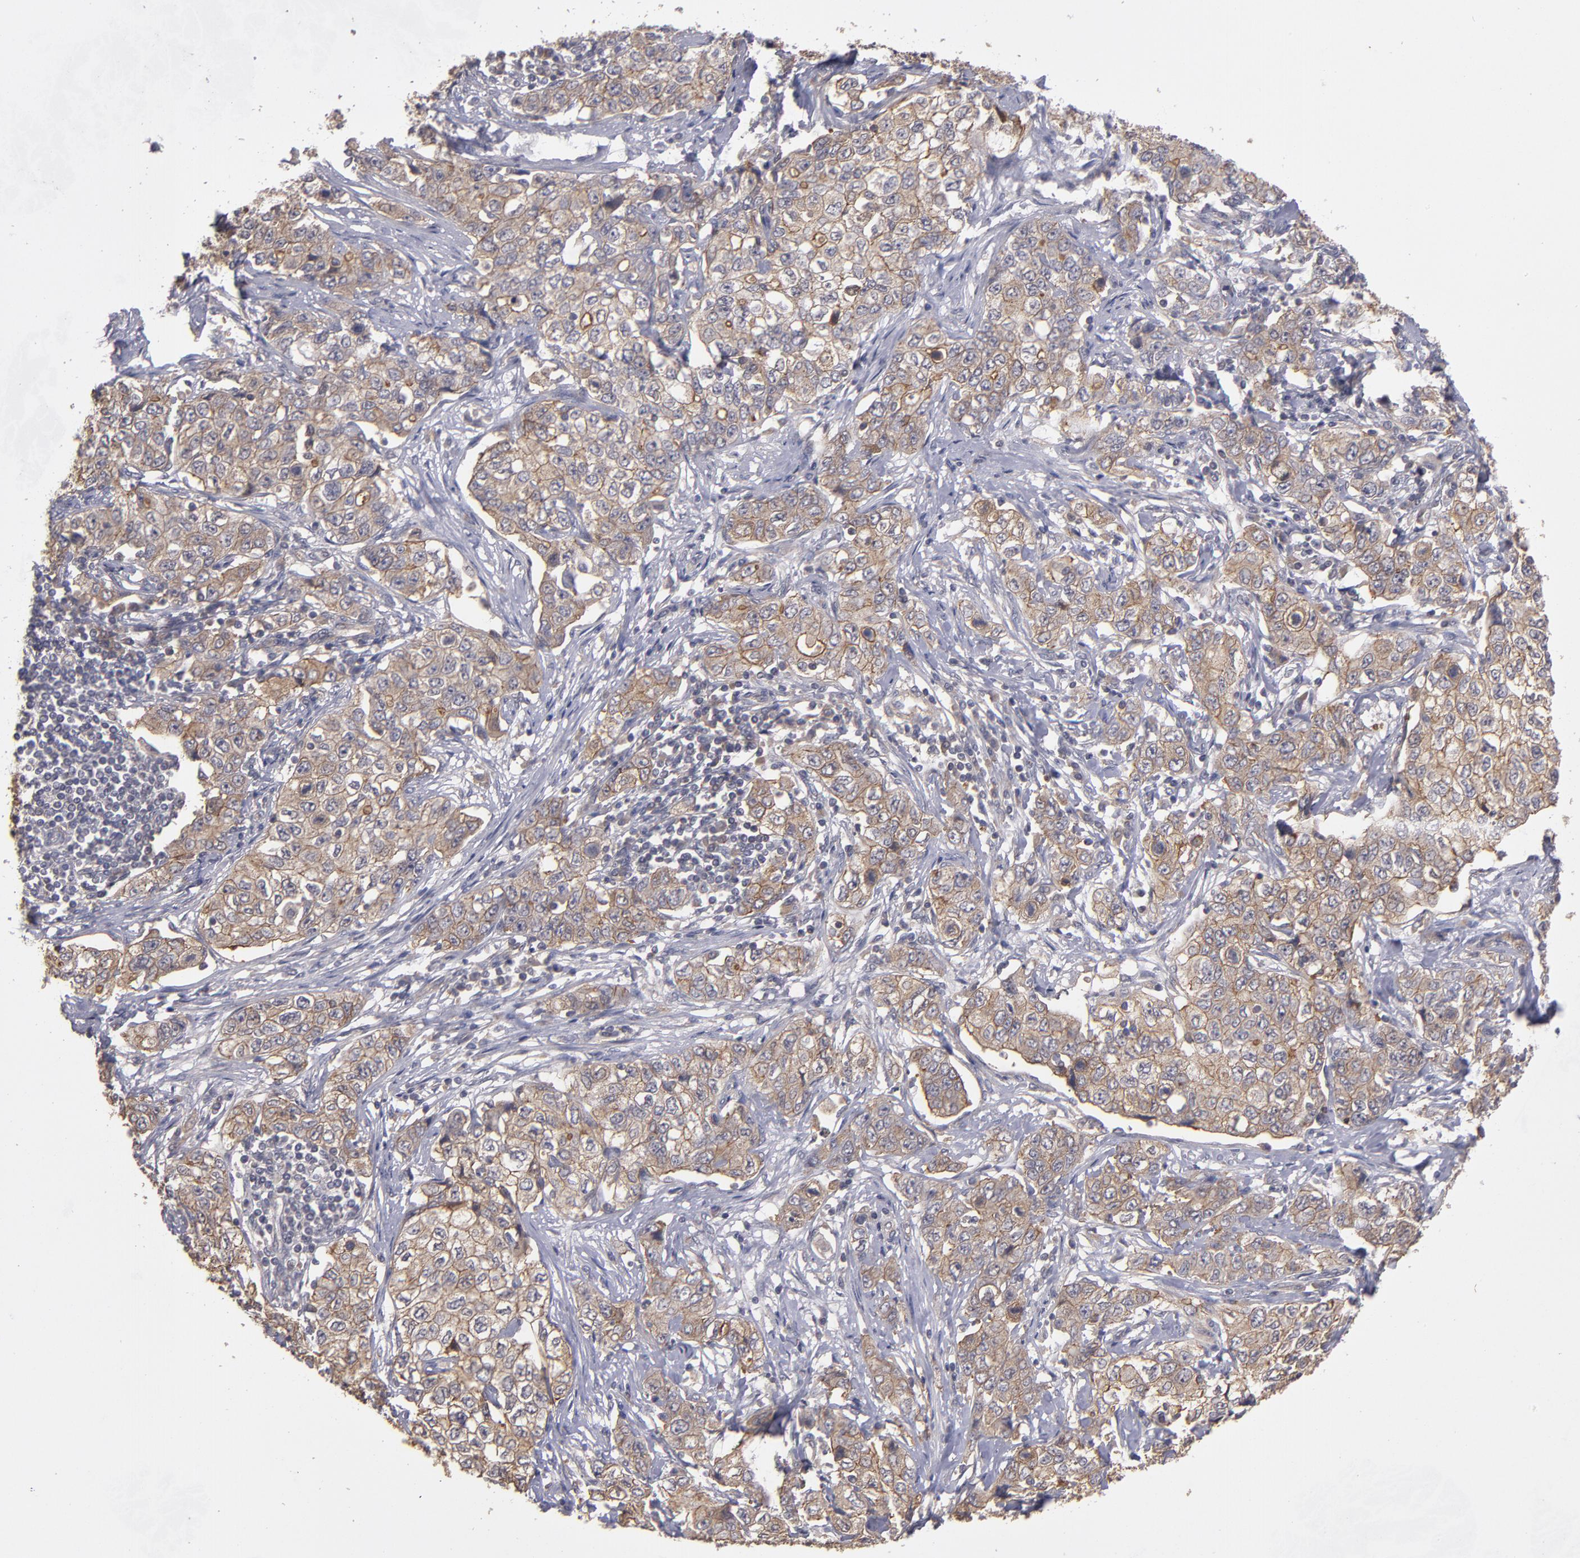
{"staining": {"intensity": "moderate", "quantity": ">75%", "location": "cytoplasmic/membranous"}, "tissue": "stomach cancer", "cell_type": "Tumor cells", "image_type": "cancer", "snomed": [{"axis": "morphology", "description": "Adenocarcinoma, NOS"}, {"axis": "topography", "description": "Stomach"}], "caption": "Stomach cancer (adenocarcinoma) was stained to show a protein in brown. There is medium levels of moderate cytoplasmic/membranous staining in approximately >75% of tumor cells.", "gene": "CTSO", "patient": {"sex": "male", "age": 48}}